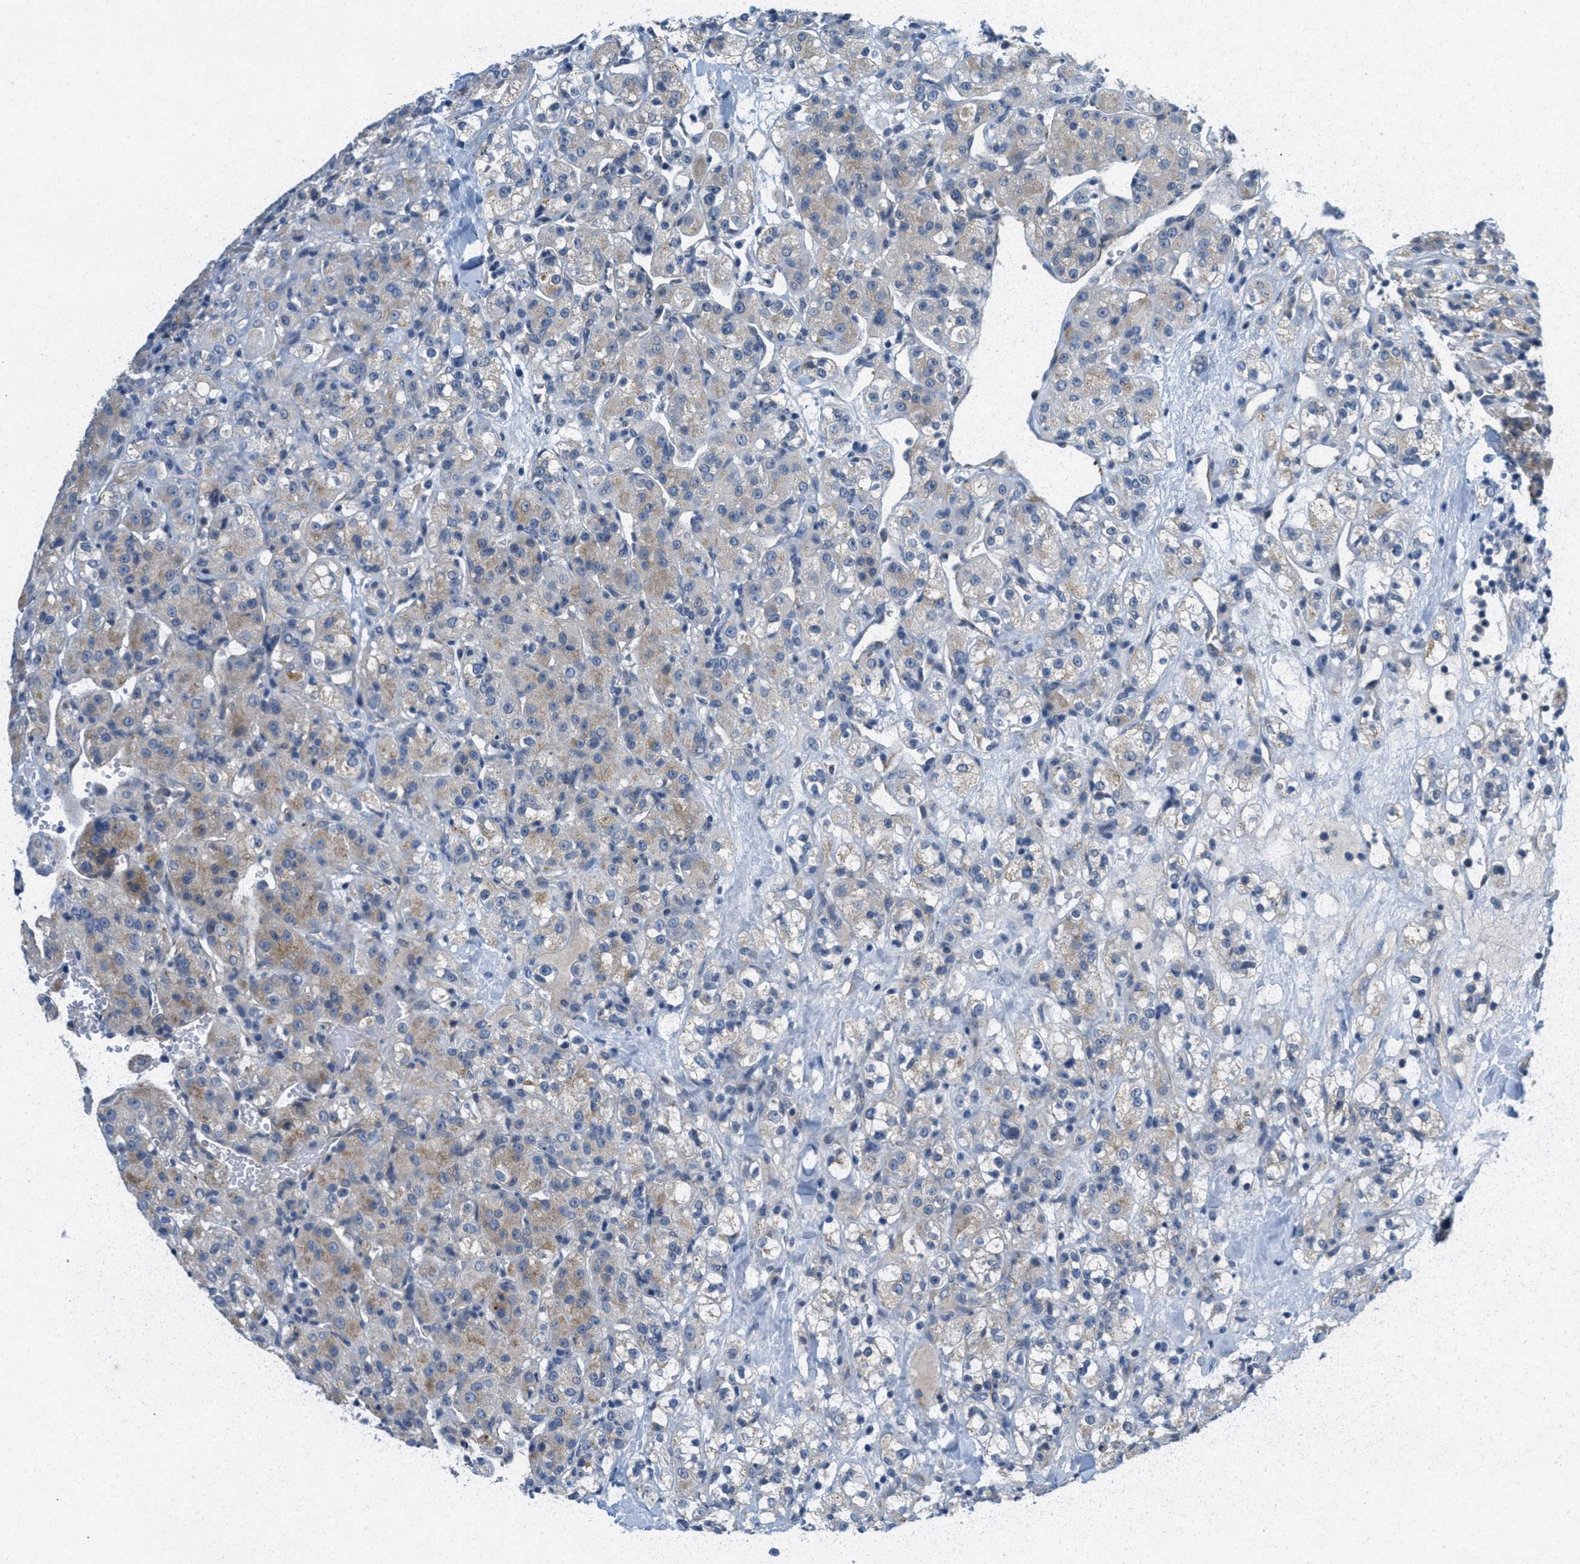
{"staining": {"intensity": "weak", "quantity": "<25%", "location": "cytoplasmic/membranous"}, "tissue": "renal cancer", "cell_type": "Tumor cells", "image_type": "cancer", "snomed": [{"axis": "morphology", "description": "Normal tissue, NOS"}, {"axis": "morphology", "description": "Adenocarcinoma, NOS"}, {"axis": "topography", "description": "Kidney"}], "caption": "Immunohistochemical staining of adenocarcinoma (renal) displays no significant expression in tumor cells. (Stains: DAB (3,3'-diaminobenzidine) immunohistochemistry with hematoxylin counter stain, Microscopy: brightfield microscopy at high magnification).", "gene": "ZFYVE9", "patient": {"sex": "male", "age": 61}}